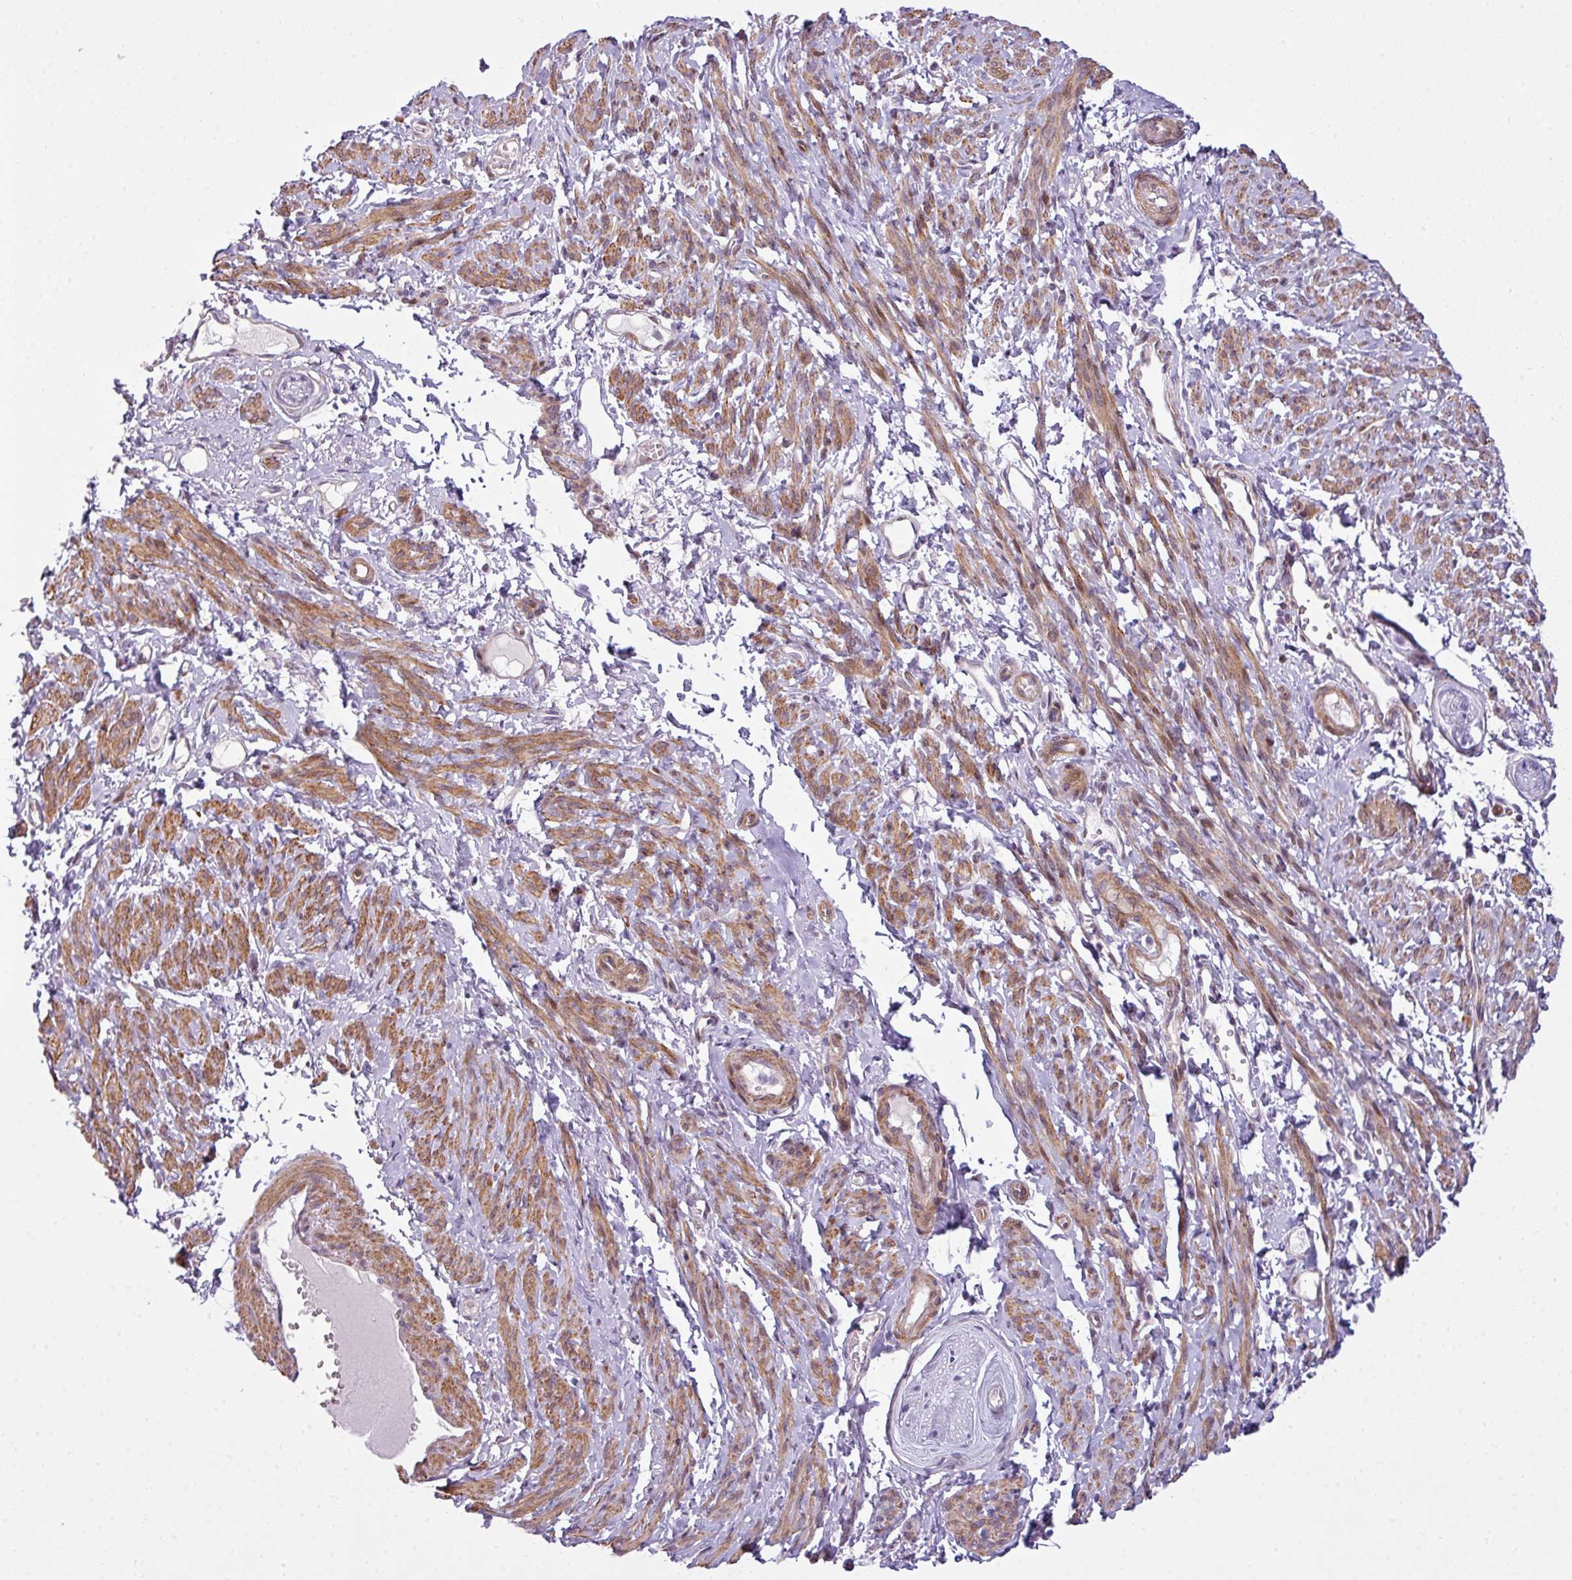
{"staining": {"intensity": "moderate", "quantity": ">75%", "location": "cytoplasmic/membranous"}, "tissue": "smooth muscle", "cell_type": "Smooth muscle cells", "image_type": "normal", "snomed": [{"axis": "morphology", "description": "Normal tissue, NOS"}, {"axis": "topography", "description": "Smooth muscle"}], "caption": "Moderate cytoplasmic/membranous protein positivity is present in about >75% of smooth muscle cells in smooth muscle.", "gene": "ZNF688", "patient": {"sex": "female", "age": 65}}